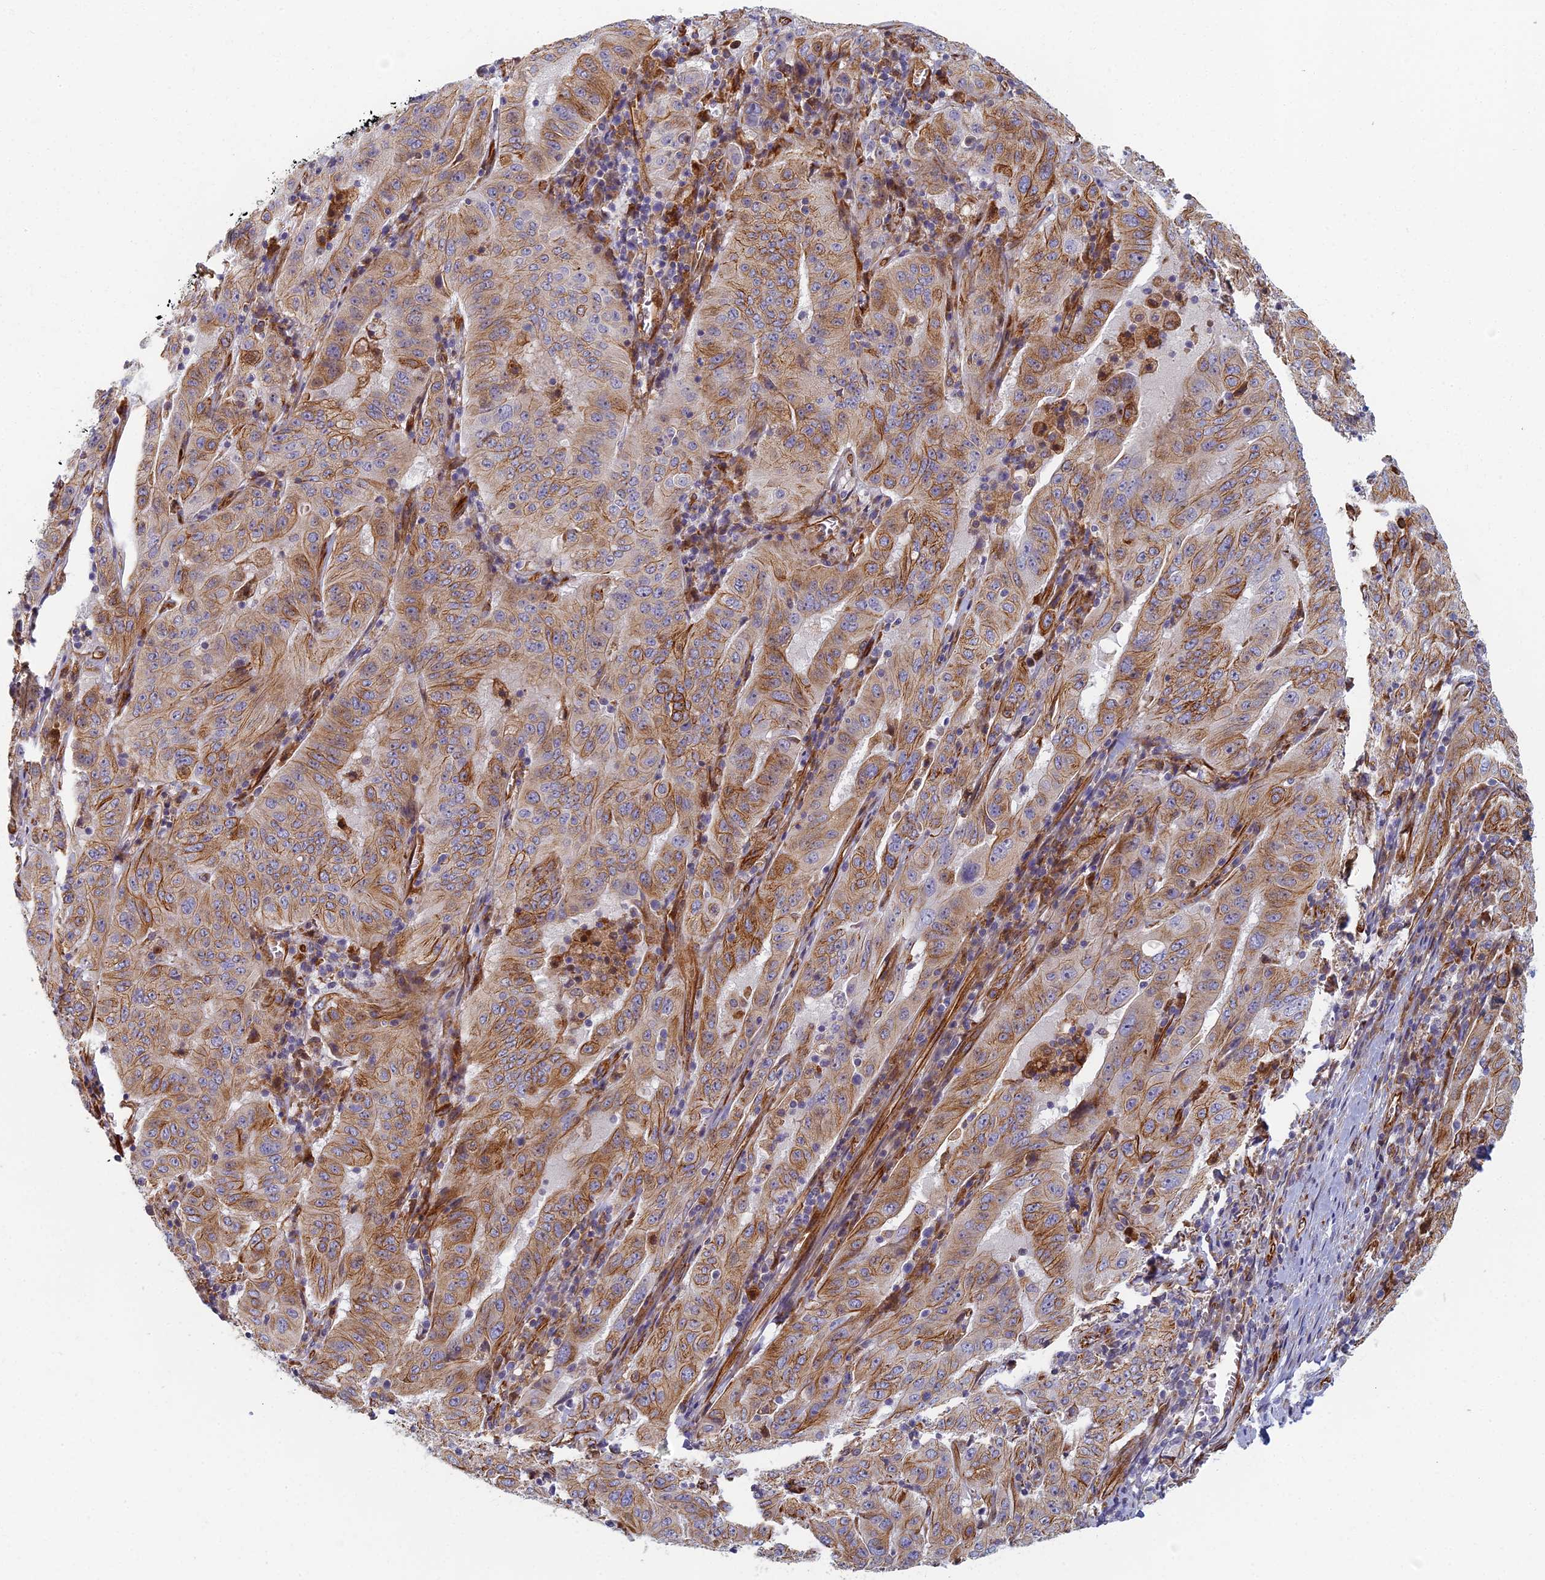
{"staining": {"intensity": "moderate", "quantity": ">75%", "location": "cytoplasmic/membranous"}, "tissue": "pancreatic cancer", "cell_type": "Tumor cells", "image_type": "cancer", "snomed": [{"axis": "morphology", "description": "Adenocarcinoma, NOS"}, {"axis": "topography", "description": "Pancreas"}], "caption": "Immunohistochemical staining of human pancreatic cancer (adenocarcinoma) demonstrates moderate cytoplasmic/membranous protein positivity in about >75% of tumor cells.", "gene": "ABCB10", "patient": {"sex": "male", "age": 63}}